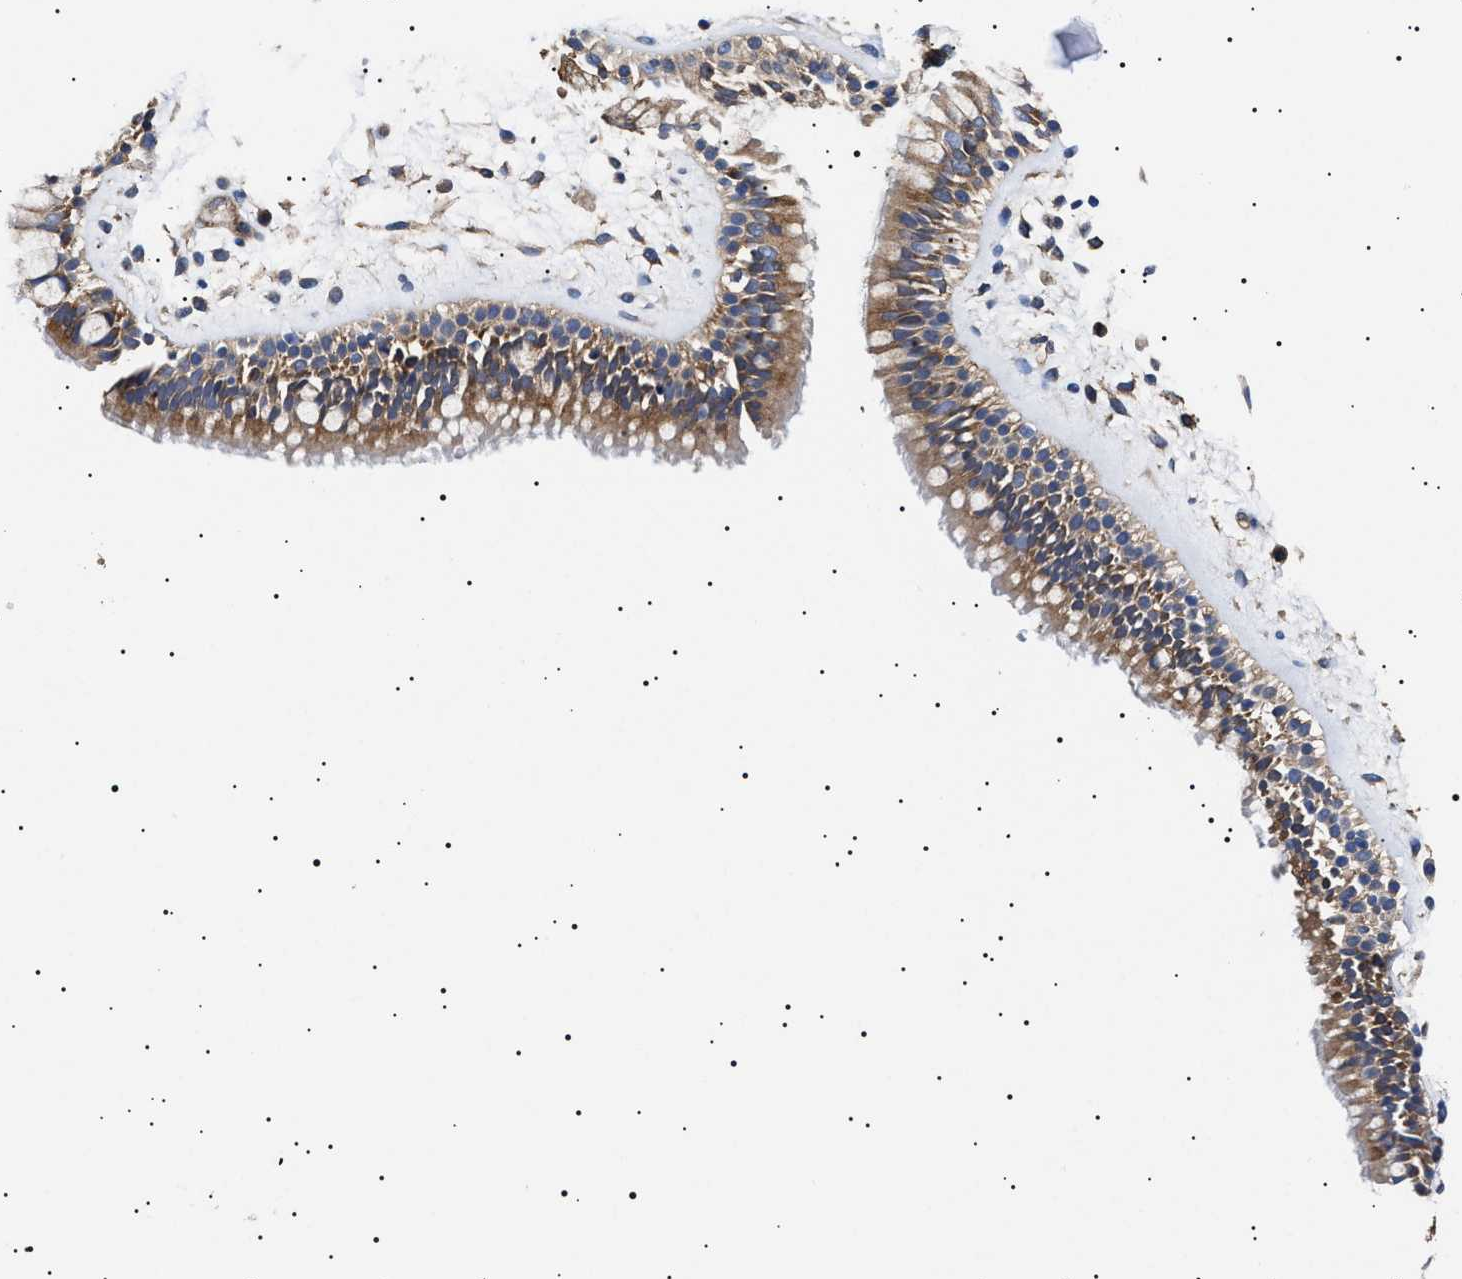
{"staining": {"intensity": "moderate", "quantity": ">75%", "location": "cytoplasmic/membranous"}, "tissue": "nasopharynx", "cell_type": "Respiratory epithelial cells", "image_type": "normal", "snomed": [{"axis": "morphology", "description": "Normal tissue, NOS"}, {"axis": "morphology", "description": "Inflammation, NOS"}, {"axis": "topography", "description": "Nasopharynx"}], "caption": "Respiratory epithelial cells show medium levels of moderate cytoplasmic/membranous staining in approximately >75% of cells in unremarkable nasopharynx. (DAB IHC with brightfield microscopy, high magnification).", "gene": "TPP2", "patient": {"sex": "male", "age": 48}}